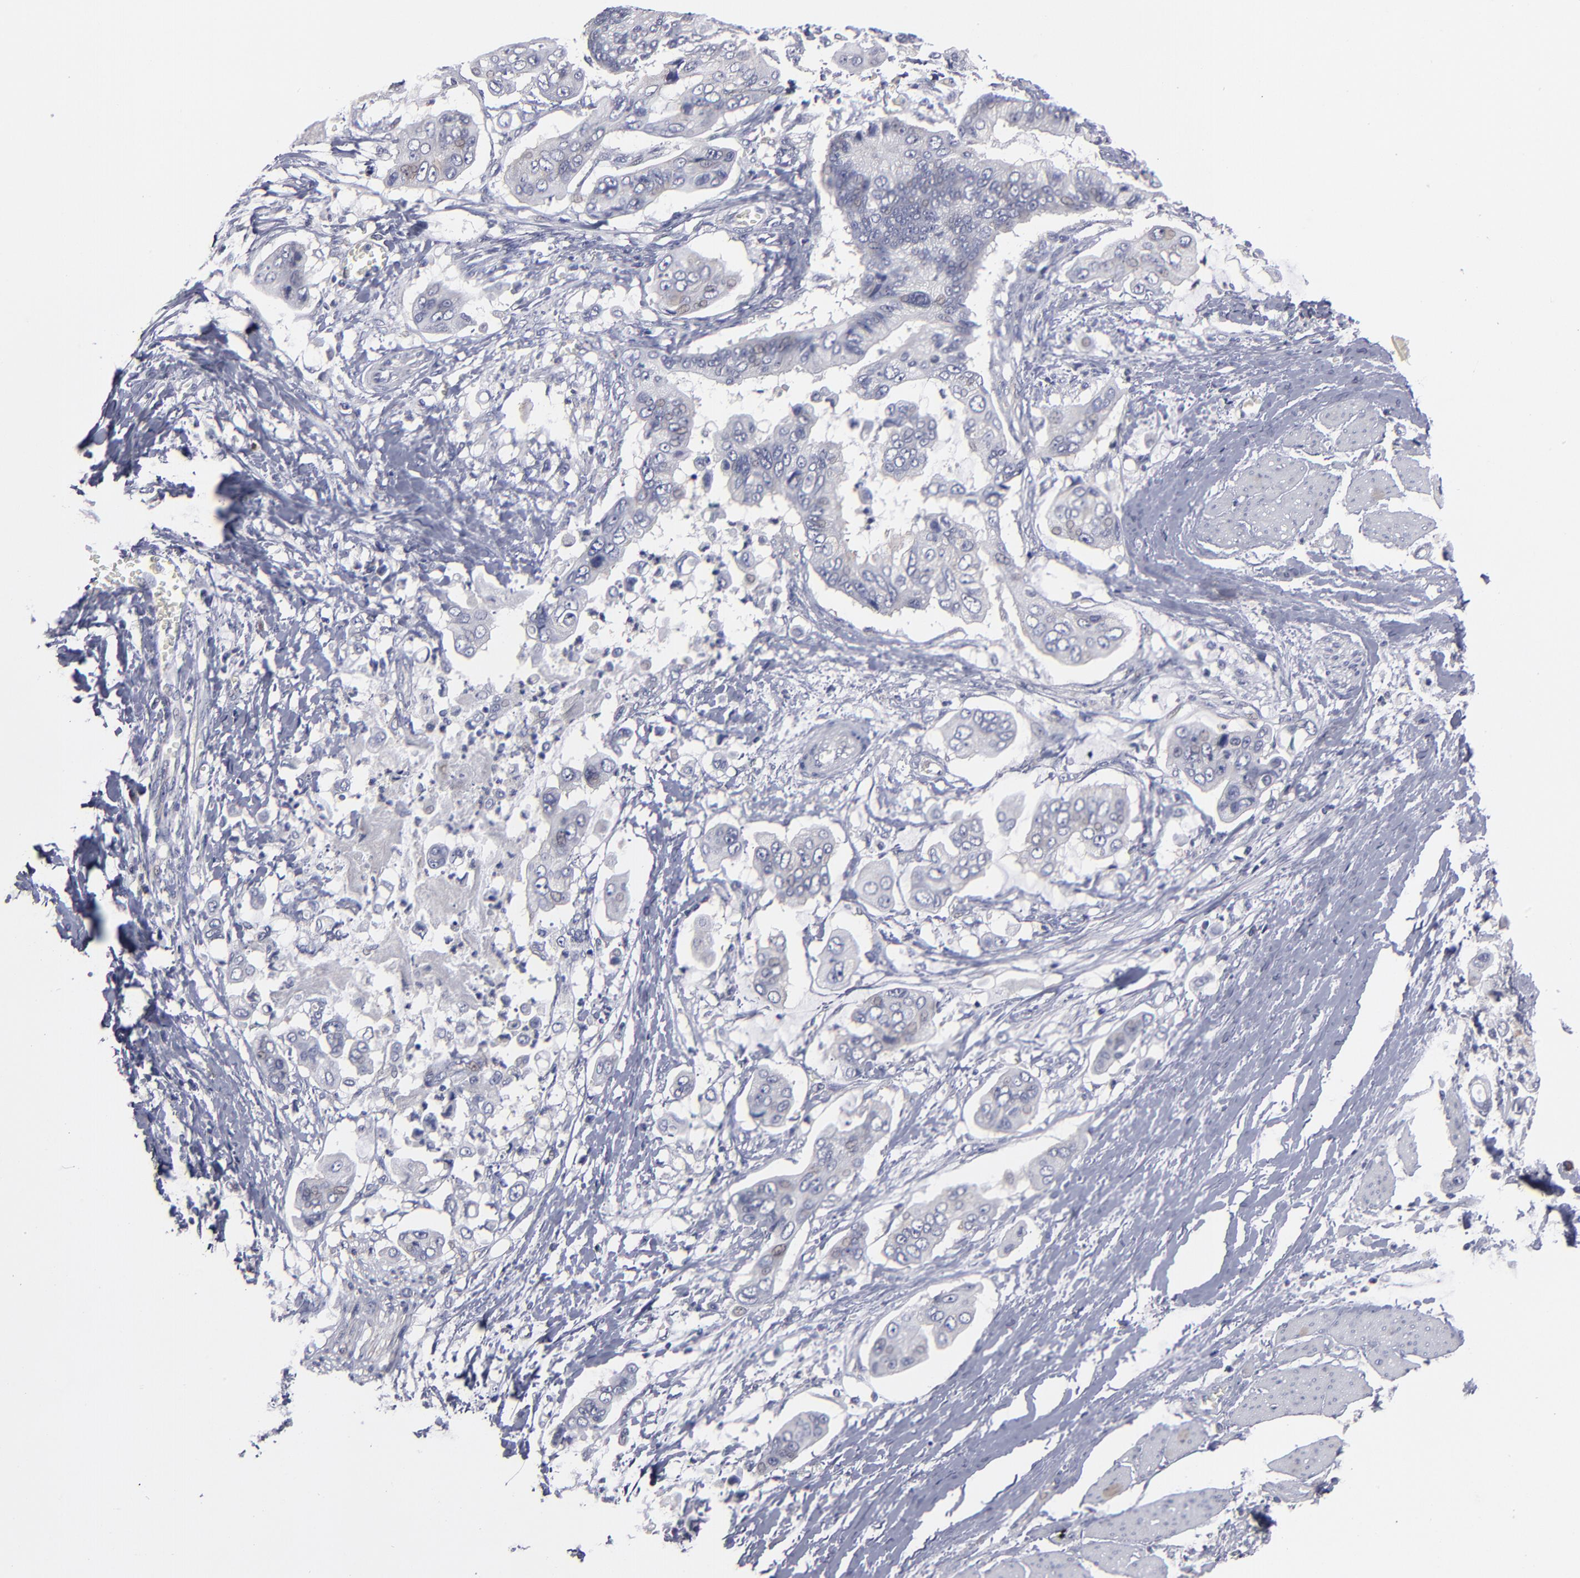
{"staining": {"intensity": "moderate", "quantity": "<25%", "location": "cytoplasmic/membranous,nuclear"}, "tissue": "stomach cancer", "cell_type": "Tumor cells", "image_type": "cancer", "snomed": [{"axis": "morphology", "description": "Adenocarcinoma, NOS"}, {"axis": "topography", "description": "Stomach, upper"}], "caption": "IHC staining of adenocarcinoma (stomach), which demonstrates low levels of moderate cytoplasmic/membranous and nuclear expression in approximately <25% of tumor cells indicating moderate cytoplasmic/membranous and nuclear protein staining. The staining was performed using DAB (3,3'-diaminobenzidine) (brown) for protein detection and nuclei were counterstained in hematoxylin (blue).", "gene": "CEP97", "patient": {"sex": "male", "age": 80}}